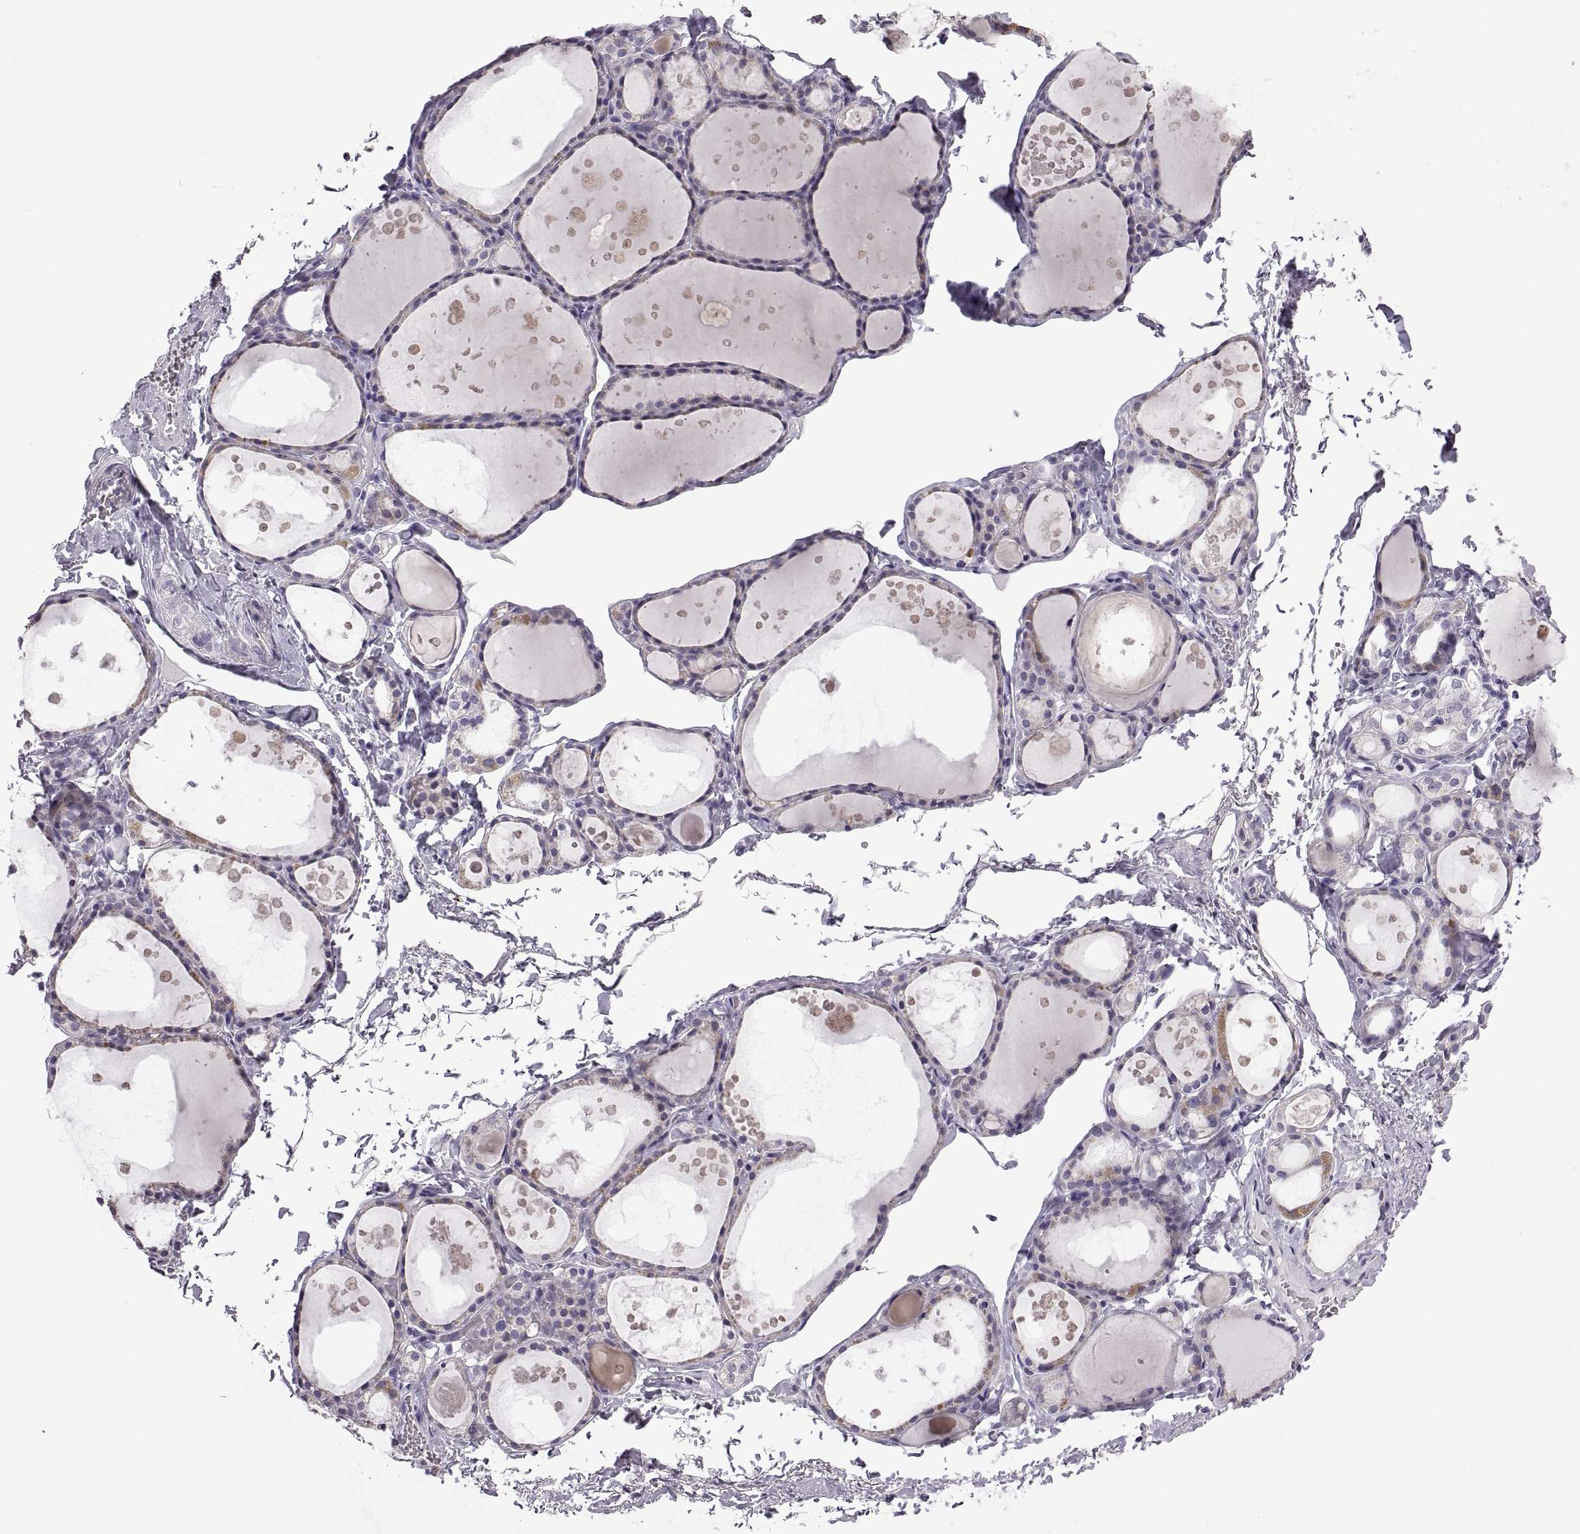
{"staining": {"intensity": "negative", "quantity": "none", "location": "none"}, "tissue": "thyroid gland", "cell_type": "Glandular cells", "image_type": "normal", "snomed": [{"axis": "morphology", "description": "Normal tissue, NOS"}, {"axis": "topography", "description": "Thyroid gland"}], "caption": "This is a micrograph of IHC staining of normal thyroid gland, which shows no staining in glandular cells.", "gene": "FAM170A", "patient": {"sex": "male", "age": 68}}